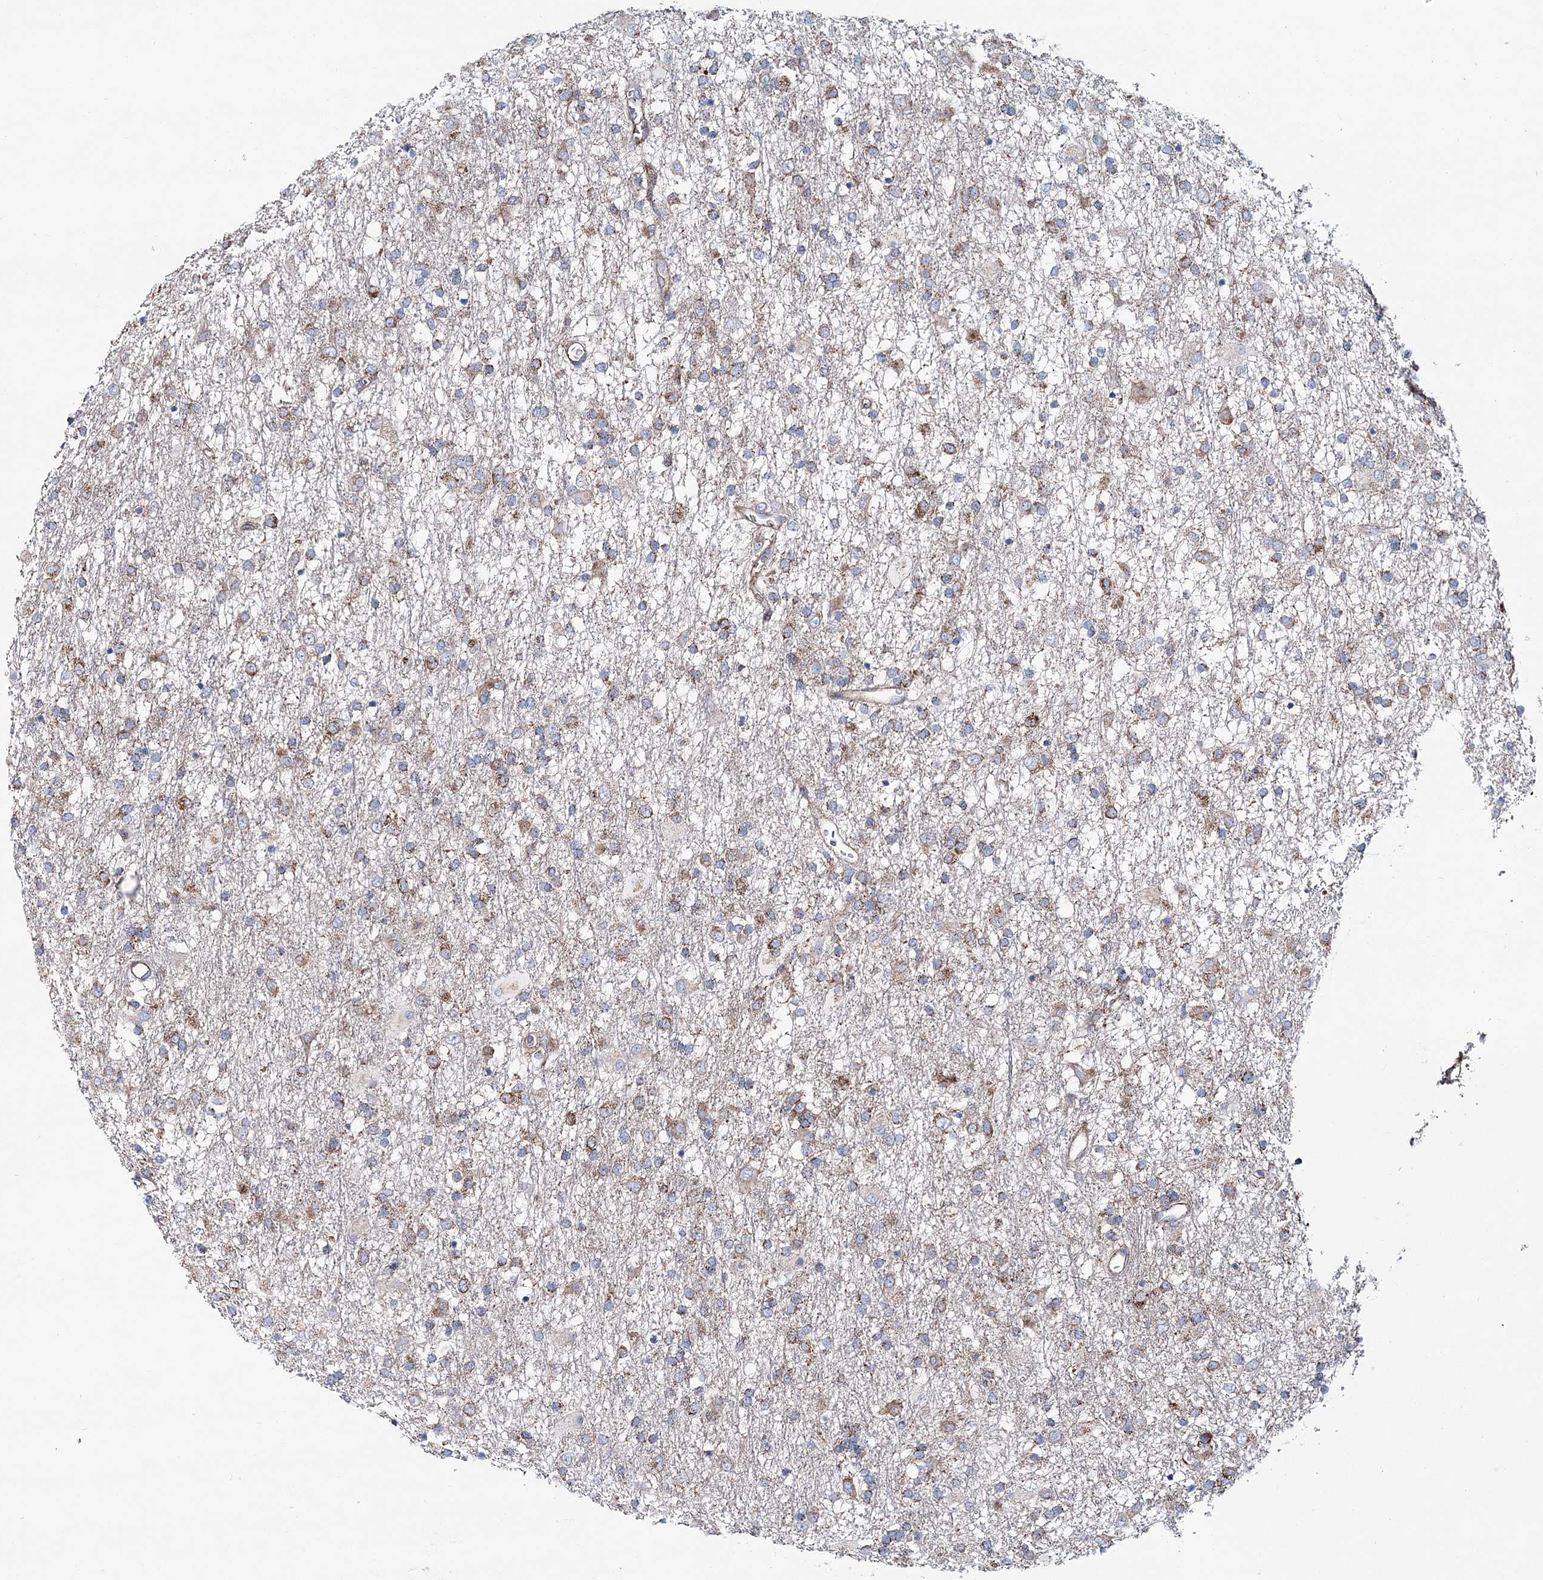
{"staining": {"intensity": "moderate", "quantity": "<25%", "location": "cytoplasmic/membranous"}, "tissue": "glioma", "cell_type": "Tumor cells", "image_type": "cancer", "snomed": [{"axis": "morphology", "description": "Glioma, malignant, Low grade"}, {"axis": "topography", "description": "Brain"}], "caption": "DAB immunohistochemical staining of glioma shows moderate cytoplasmic/membranous protein expression in about <25% of tumor cells.", "gene": "ARHGAP6", "patient": {"sex": "male", "age": 65}}